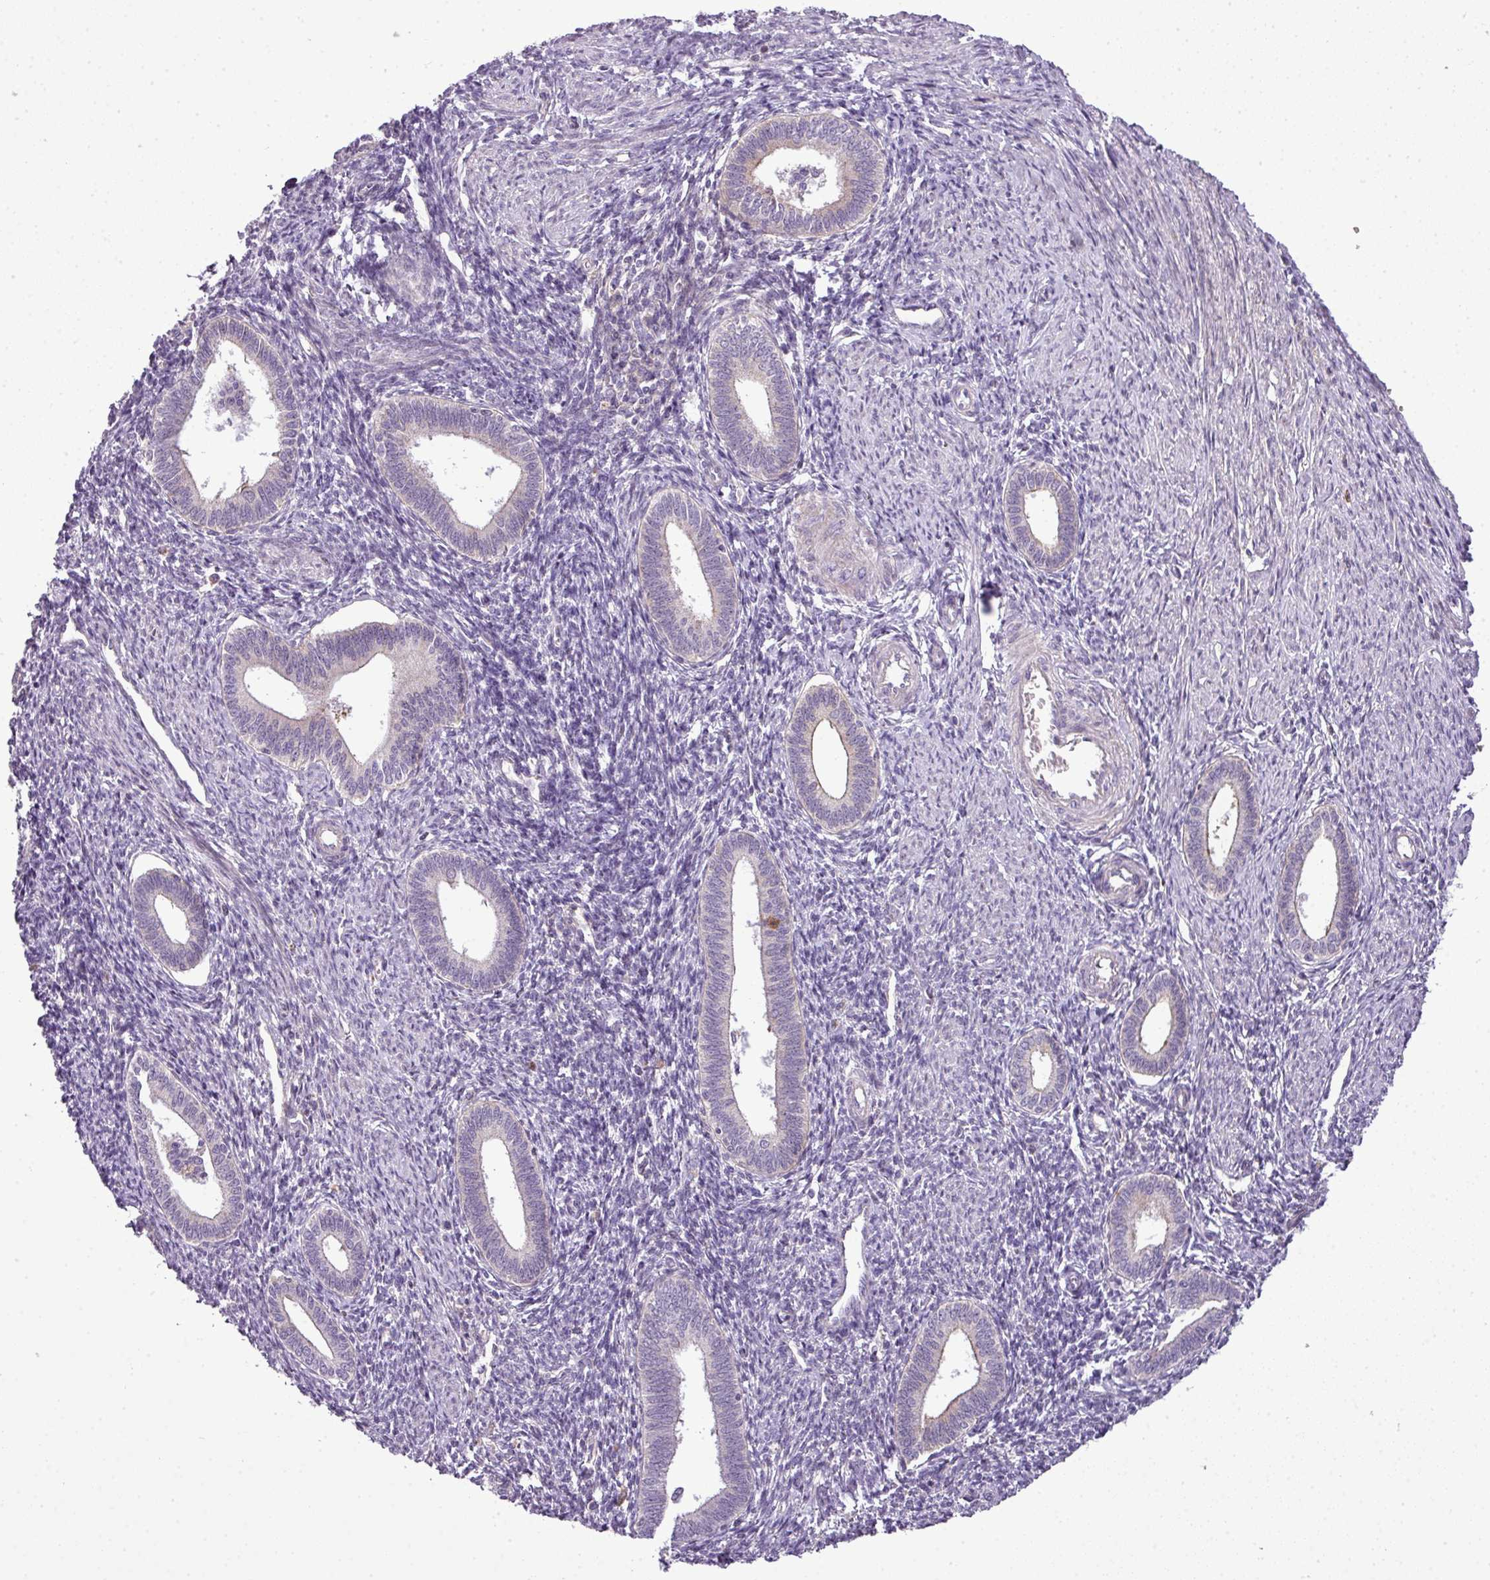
{"staining": {"intensity": "negative", "quantity": "none", "location": "none"}, "tissue": "endometrium", "cell_type": "Cells in endometrial stroma", "image_type": "normal", "snomed": [{"axis": "morphology", "description": "Normal tissue, NOS"}, {"axis": "topography", "description": "Endometrium"}], "caption": "Immunohistochemistry micrograph of unremarkable human endometrium stained for a protein (brown), which exhibits no positivity in cells in endometrial stroma.", "gene": "C4A", "patient": {"sex": "female", "age": 41}}